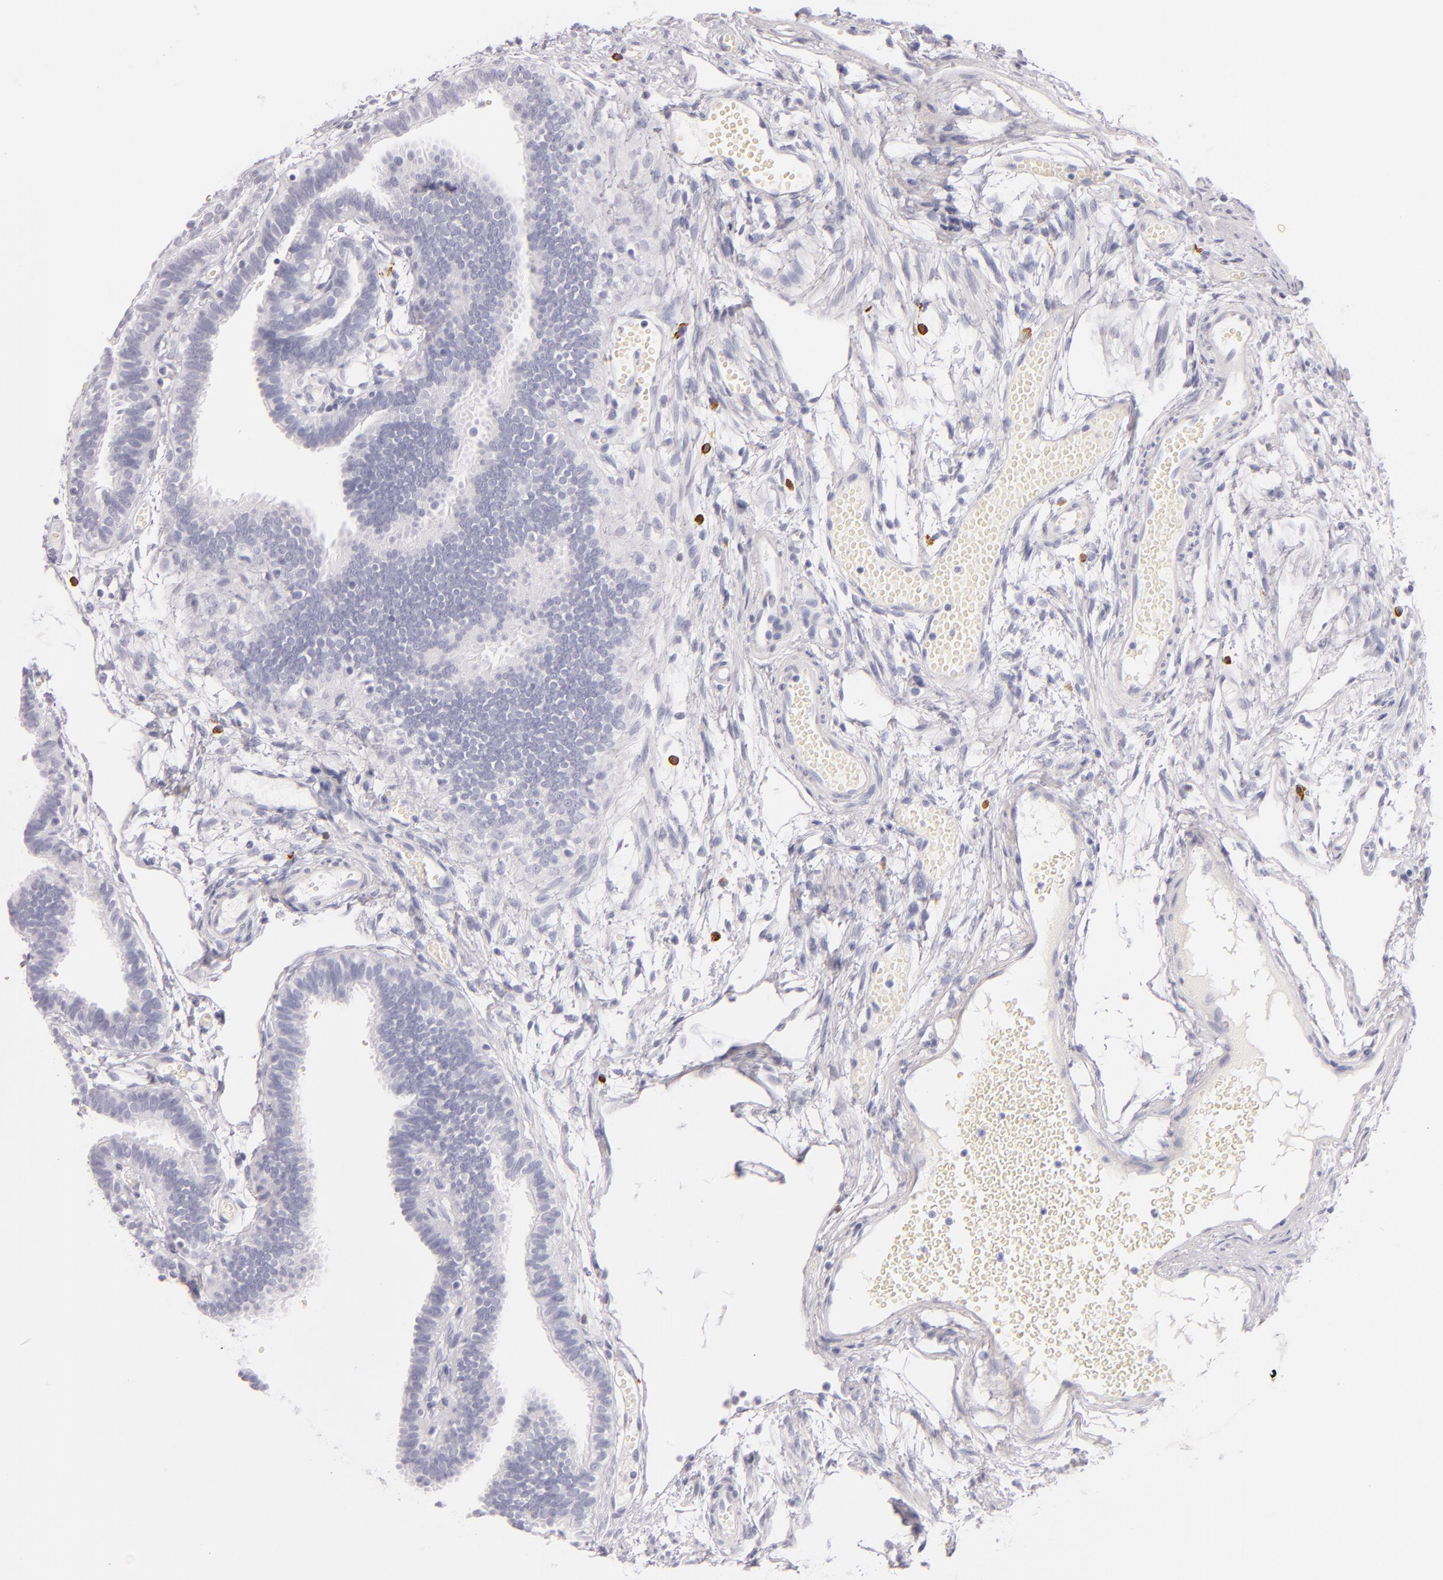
{"staining": {"intensity": "negative", "quantity": "none", "location": "none"}, "tissue": "fallopian tube", "cell_type": "Glandular cells", "image_type": "normal", "snomed": [{"axis": "morphology", "description": "Normal tissue, NOS"}, {"axis": "topography", "description": "Fallopian tube"}], "caption": "DAB immunohistochemical staining of normal human fallopian tube exhibits no significant expression in glandular cells. The staining was performed using DAB (3,3'-diaminobenzidine) to visualize the protein expression in brown, while the nuclei were stained in blue with hematoxylin (Magnification: 20x).", "gene": "TPSD1", "patient": {"sex": "female", "age": 29}}